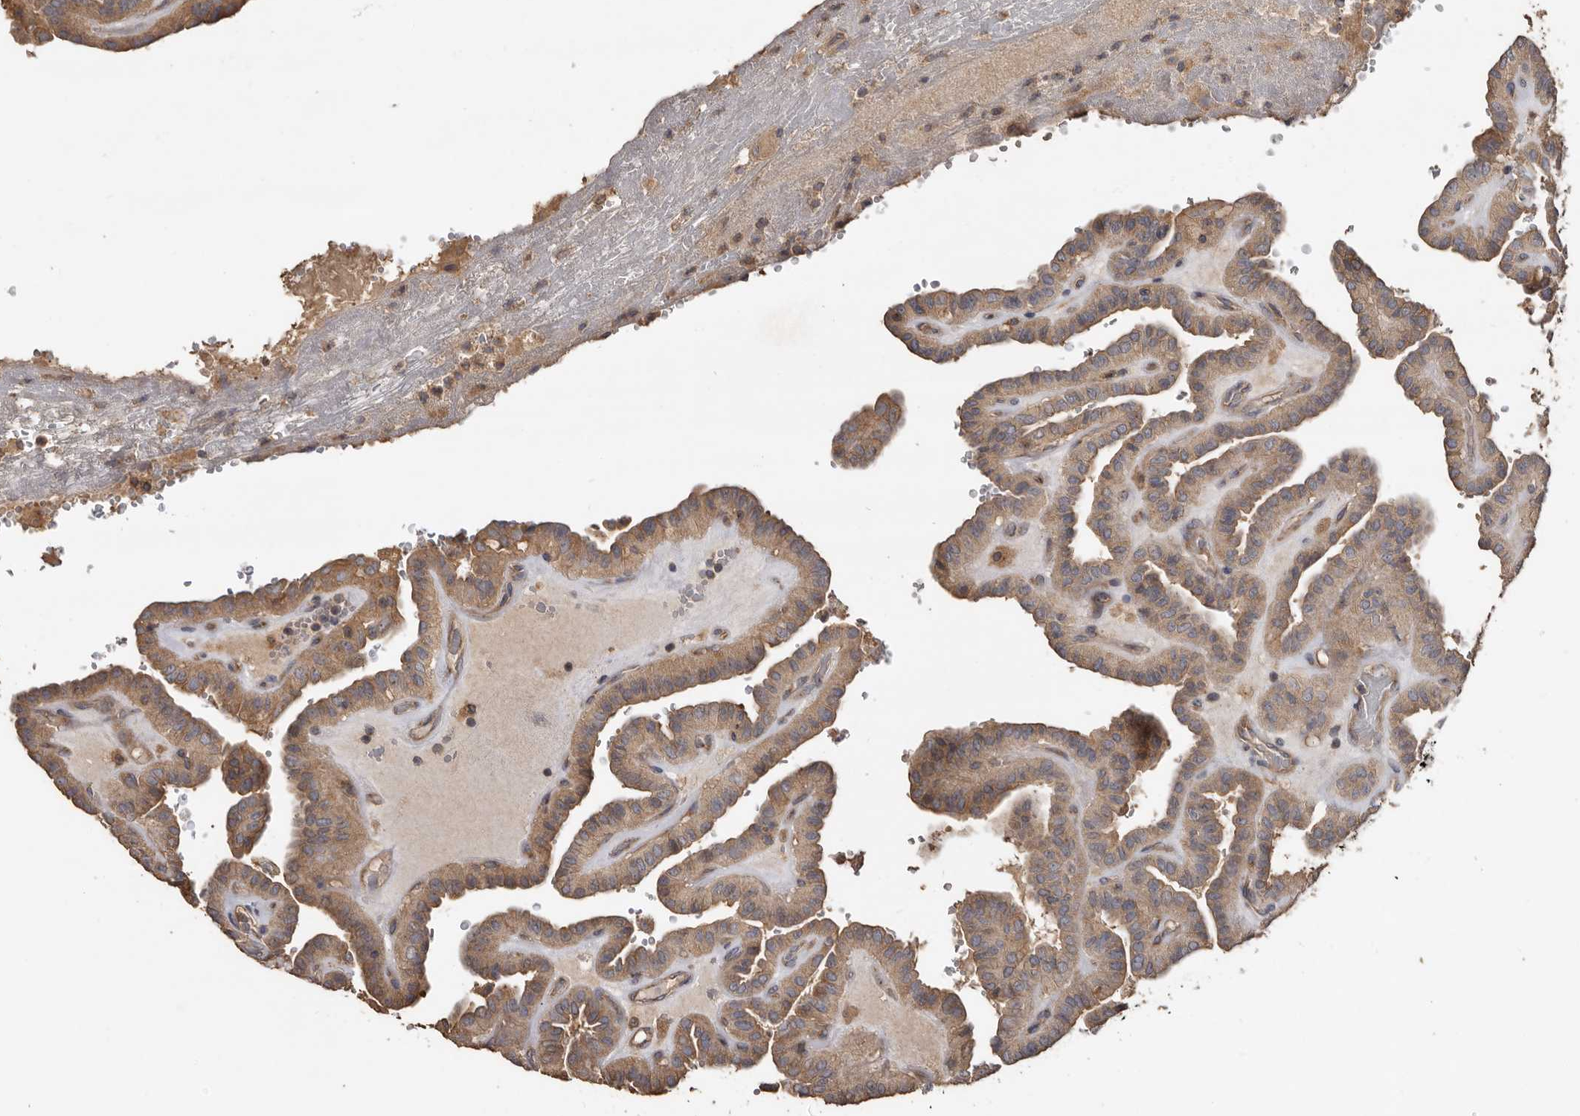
{"staining": {"intensity": "moderate", "quantity": ">75%", "location": "cytoplasmic/membranous"}, "tissue": "thyroid cancer", "cell_type": "Tumor cells", "image_type": "cancer", "snomed": [{"axis": "morphology", "description": "Papillary adenocarcinoma, NOS"}, {"axis": "topography", "description": "Thyroid gland"}], "caption": "Approximately >75% of tumor cells in human thyroid cancer demonstrate moderate cytoplasmic/membranous protein staining as visualized by brown immunohistochemical staining.", "gene": "FLCN", "patient": {"sex": "male", "age": 77}}